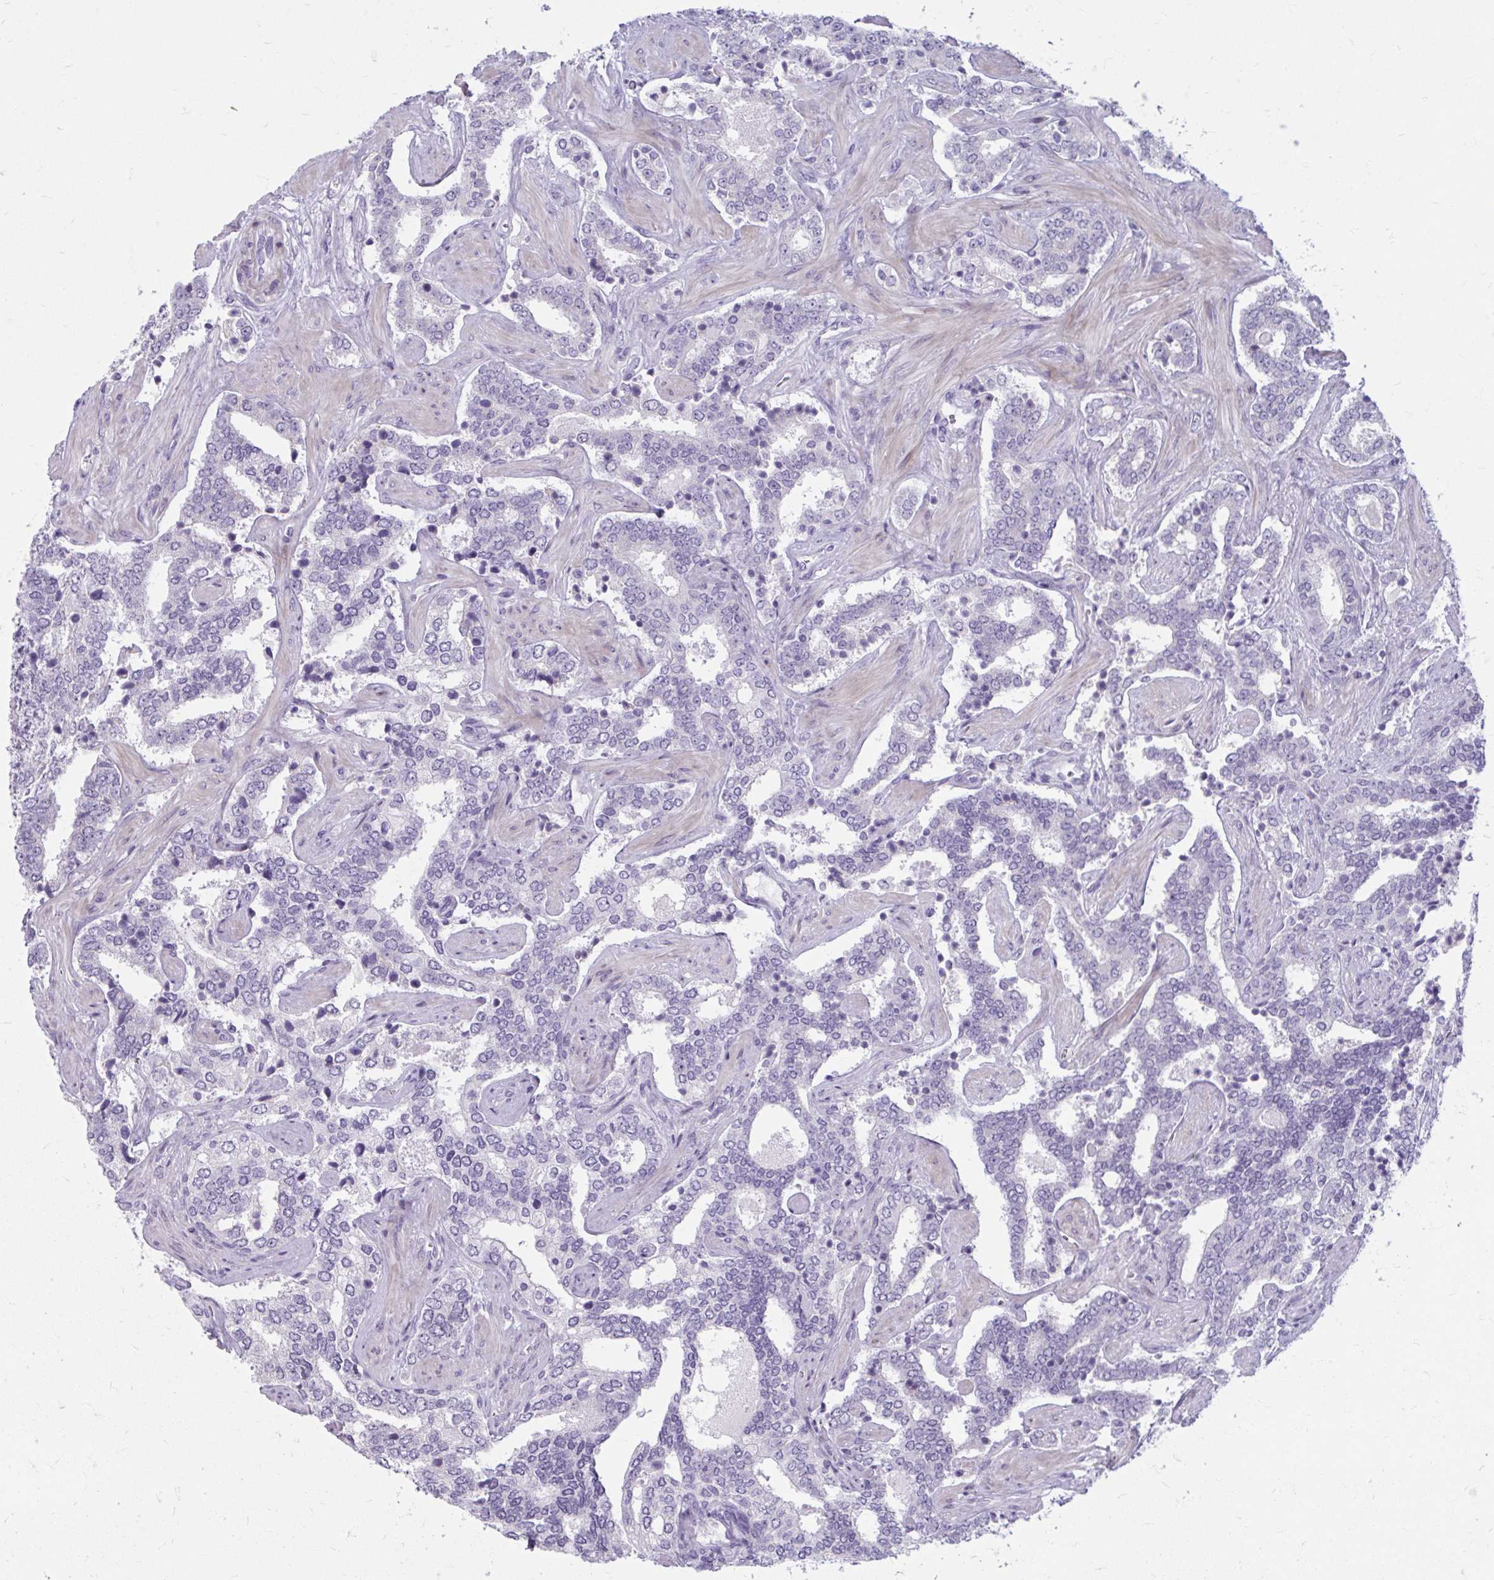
{"staining": {"intensity": "negative", "quantity": "none", "location": "none"}, "tissue": "prostate cancer", "cell_type": "Tumor cells", "image_type": "cancer", "snomed": [{"axis": "morphology", "description": "Adenocarcinoma, High grade"}, {"axis": "topography", "description": "Prostate"}], "caption": "A micrograph of human prostate adenocarcinoma (high-grade) is negative for staining in tumor cells.", "gene": "MSMO1", "patient": {"sex": "male", "age": 60}}